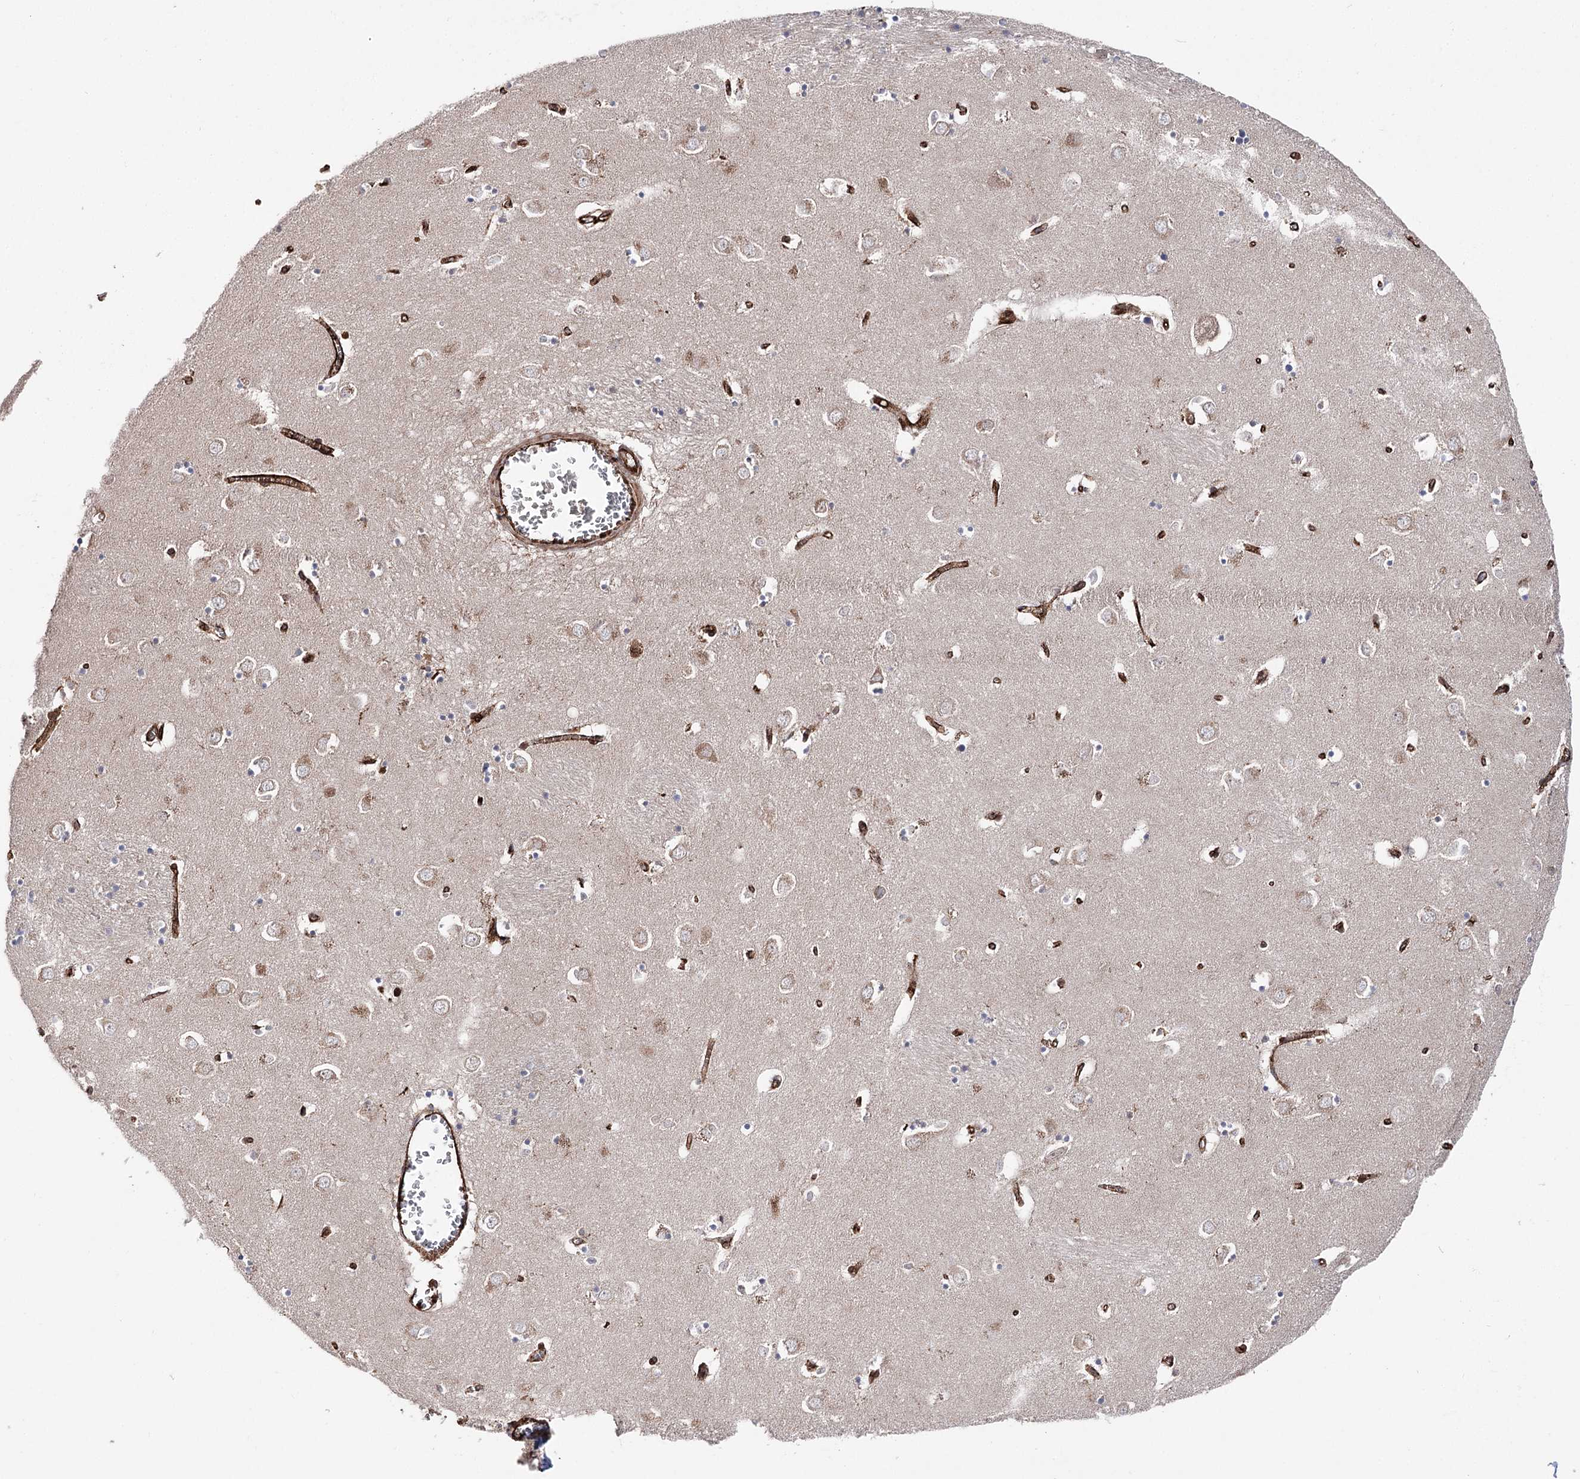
{"staining": {"intensity": "weak", "quantity": "<25%", "location": "cytoplasmic/membranous"}, "tissue": "caudate", "cell_type": "Glial cells", "image_type": "normal", "snomed": [{"axis": "morphology", "description": "Normal tissue, NOS"}, {"axis": "topography", "description": "Lateral ventricle wall"}], "caption": "The immunohistochemistry micrograph has no significant staining in glial cells of caudate. The staining is performed using DAB brown chromogen with nuclei counter-stained in using hematoxylin.", "gene": "MIB1", "patient": {"sex": "male", "age": 70}}